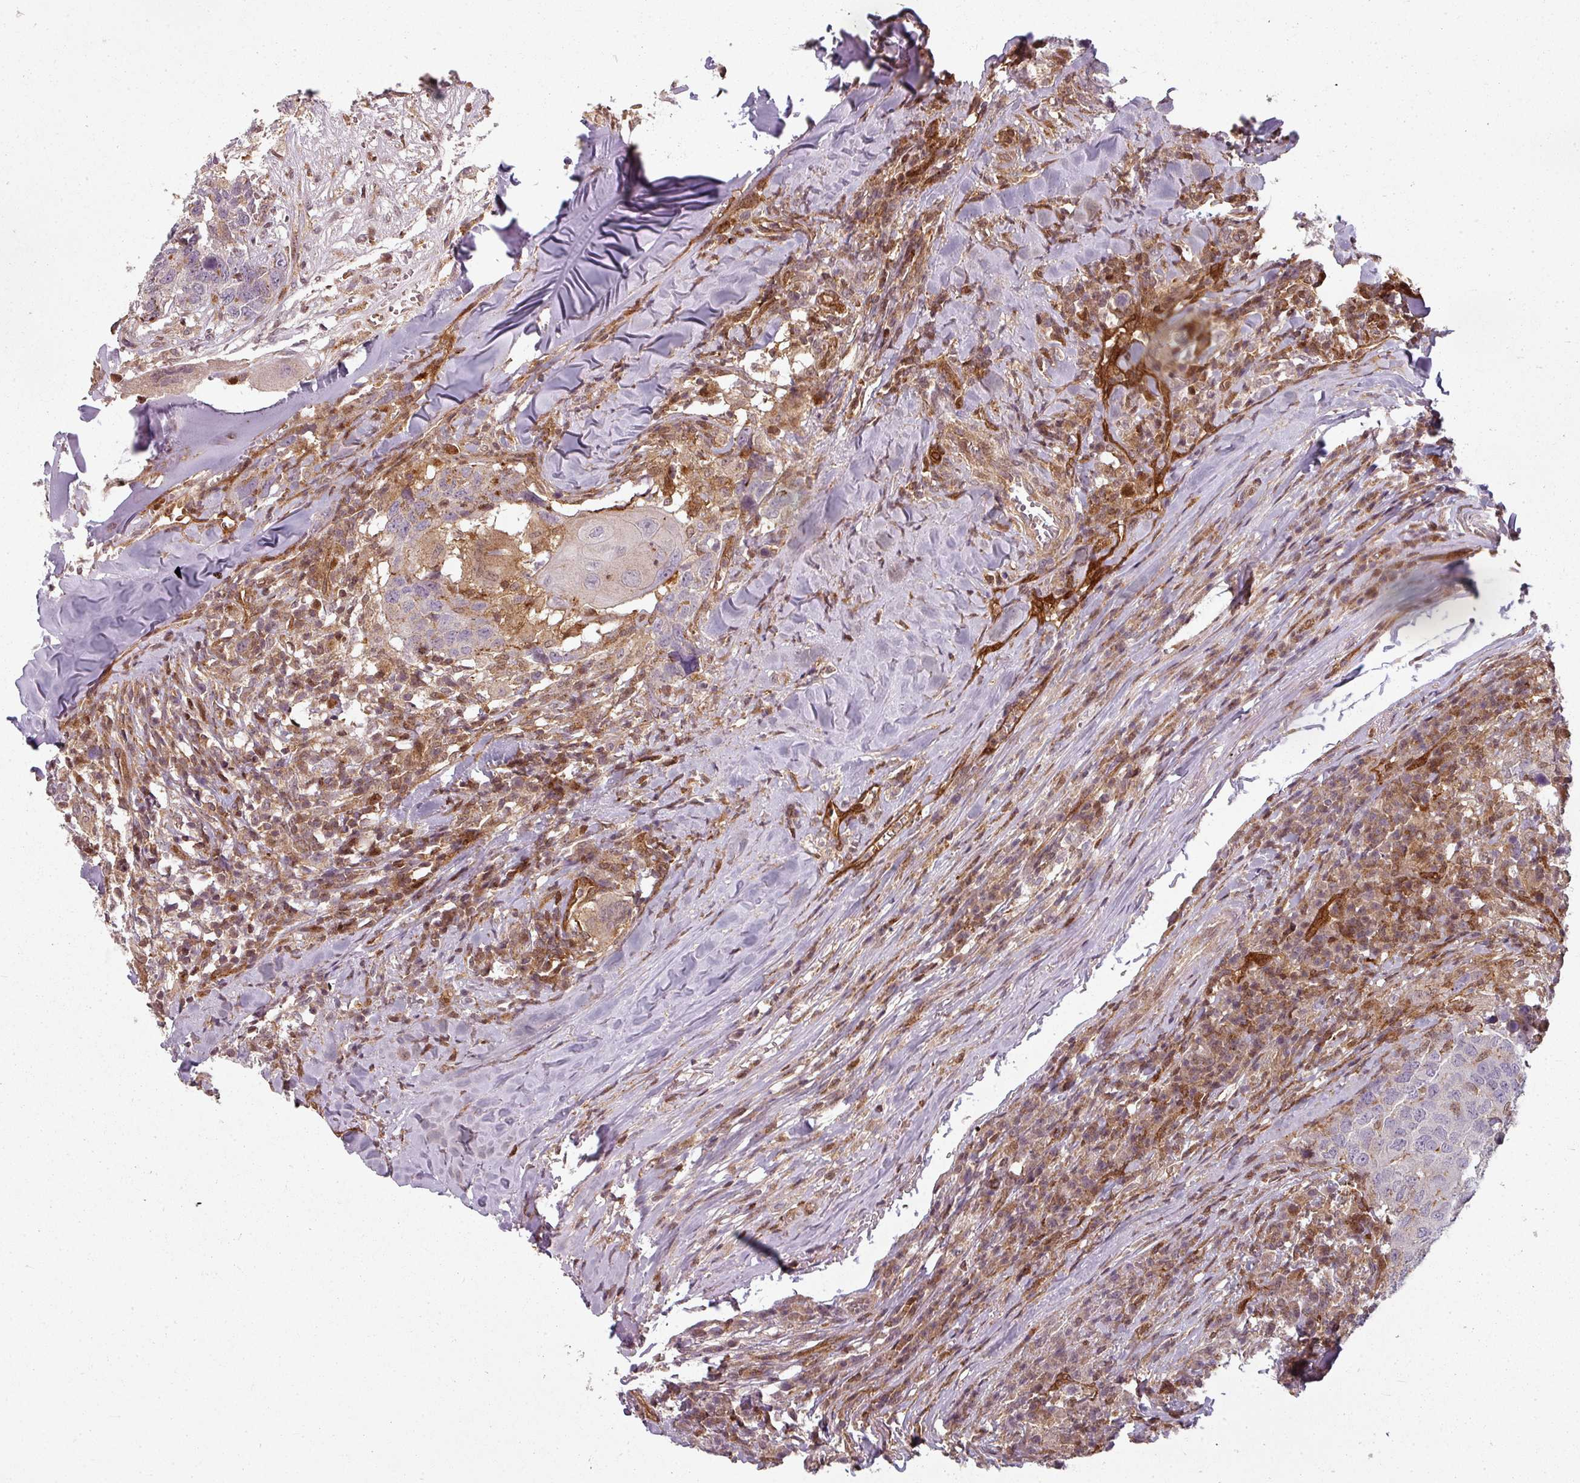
{"staining": {"intensity": "negative", "quantity": "none", "location": "none"}, "tissue": "head and neck cancer", "cell_type": "Tumor cells", "image_type": "cancer", "snomed": [{"axis": "morphology", "description": "Normal tissue, NOS"}, {"axis": "morphology", "description": "Squamous cell carcinoma, NOS"}, {"axis": "topography", "description": "Skeletal muscle"}, {"axis": "topography", "description": "Vascular tissue"}, {"axis": "topography", "description": "Peripheral nerve tissue"}, {"axis": "topography", "description": "Head-Neck"}], "caption": "Immunohistochemical staining of human head and neck squamous cell carcinoma exhibits no significant expression in tumor cells.", "gene": "CLIC1", "patient": {"sex": "male", "age": 66}}